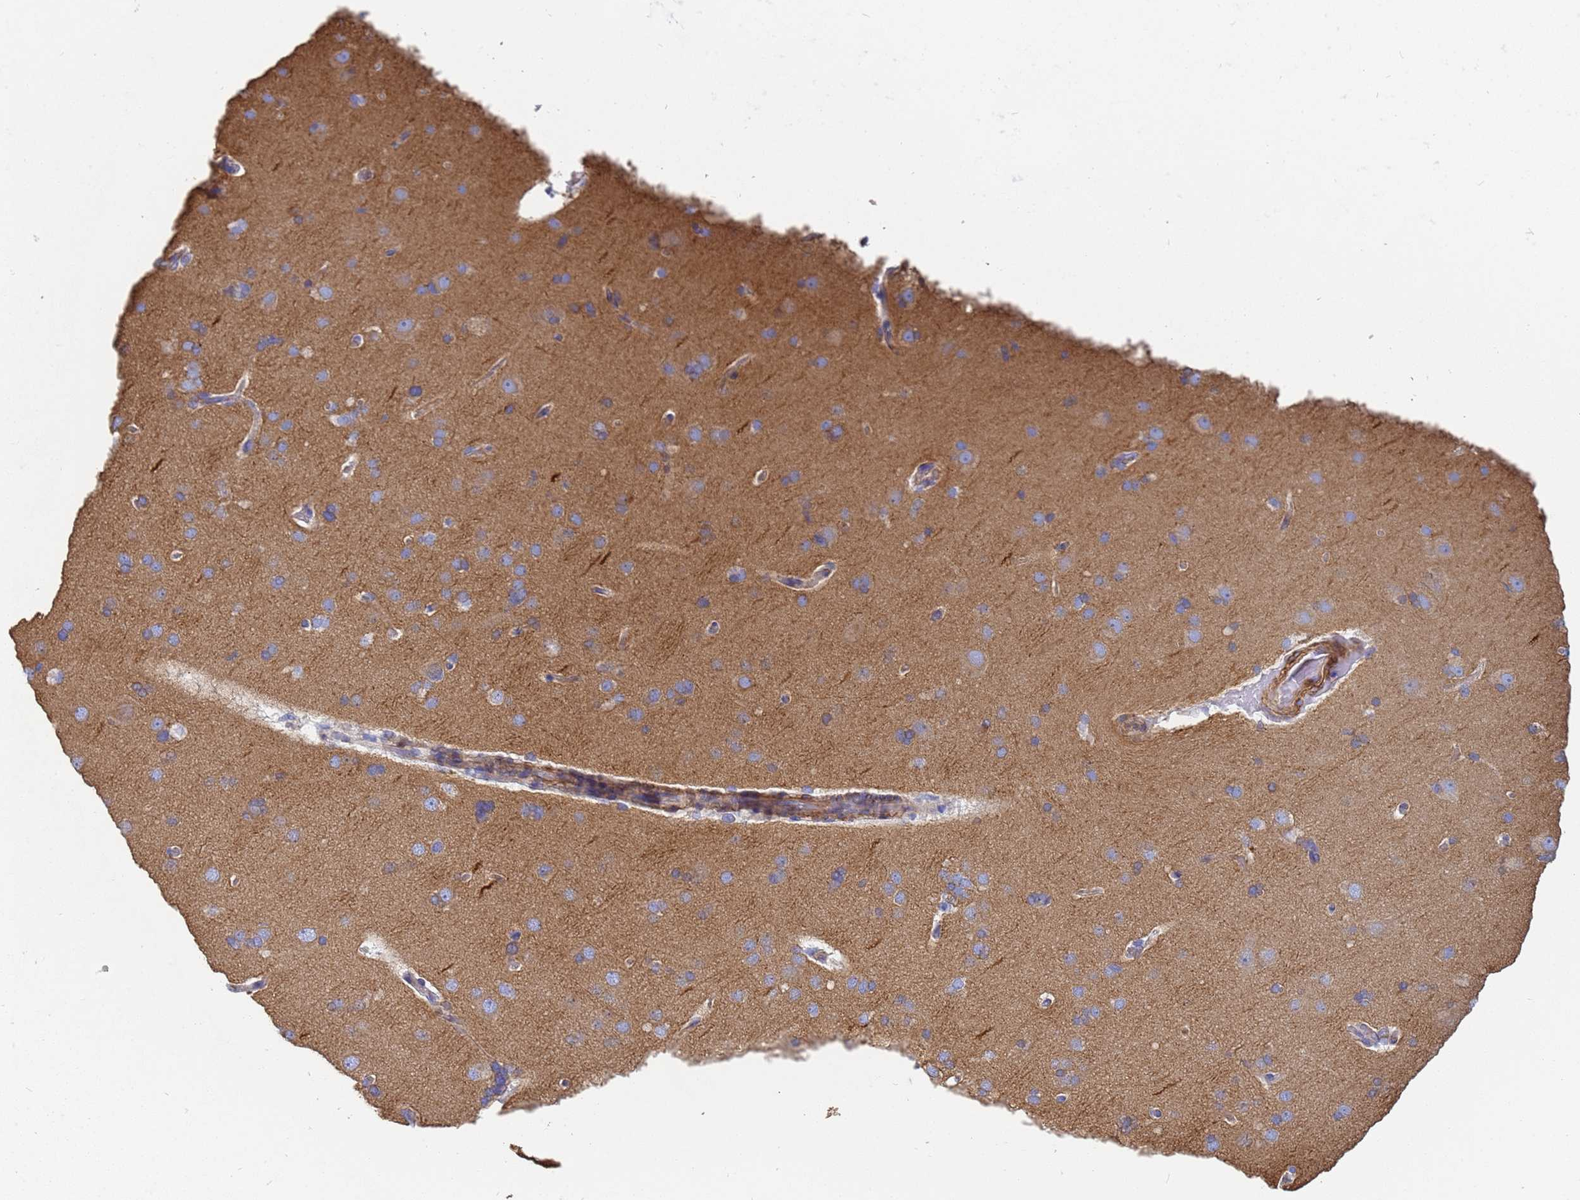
{"staining": {"intensity": "moderate", "quantity": "<25%", "location": "cytoplasmic/membranous"}, "tissue": "cerebral cortex", "cell_type": "Endothelial cells", "image_type": "normal", "snomed": [{"axis": "morphology", "description": "Normal tissue, NOS"}, {"axis": "topography", "description": "Cerebral cortex"}], "caption": "DAB (3,3'-diaminobenzidine) immunohistochemical staining of unremarkable human cerebral cortex demonstrates moderate cytoplasmic/membranous protein positivity in about <25% of endothelial cells.", "gene": "ENSG00000198211", "patient": {"sex": "male", "age": 62}}